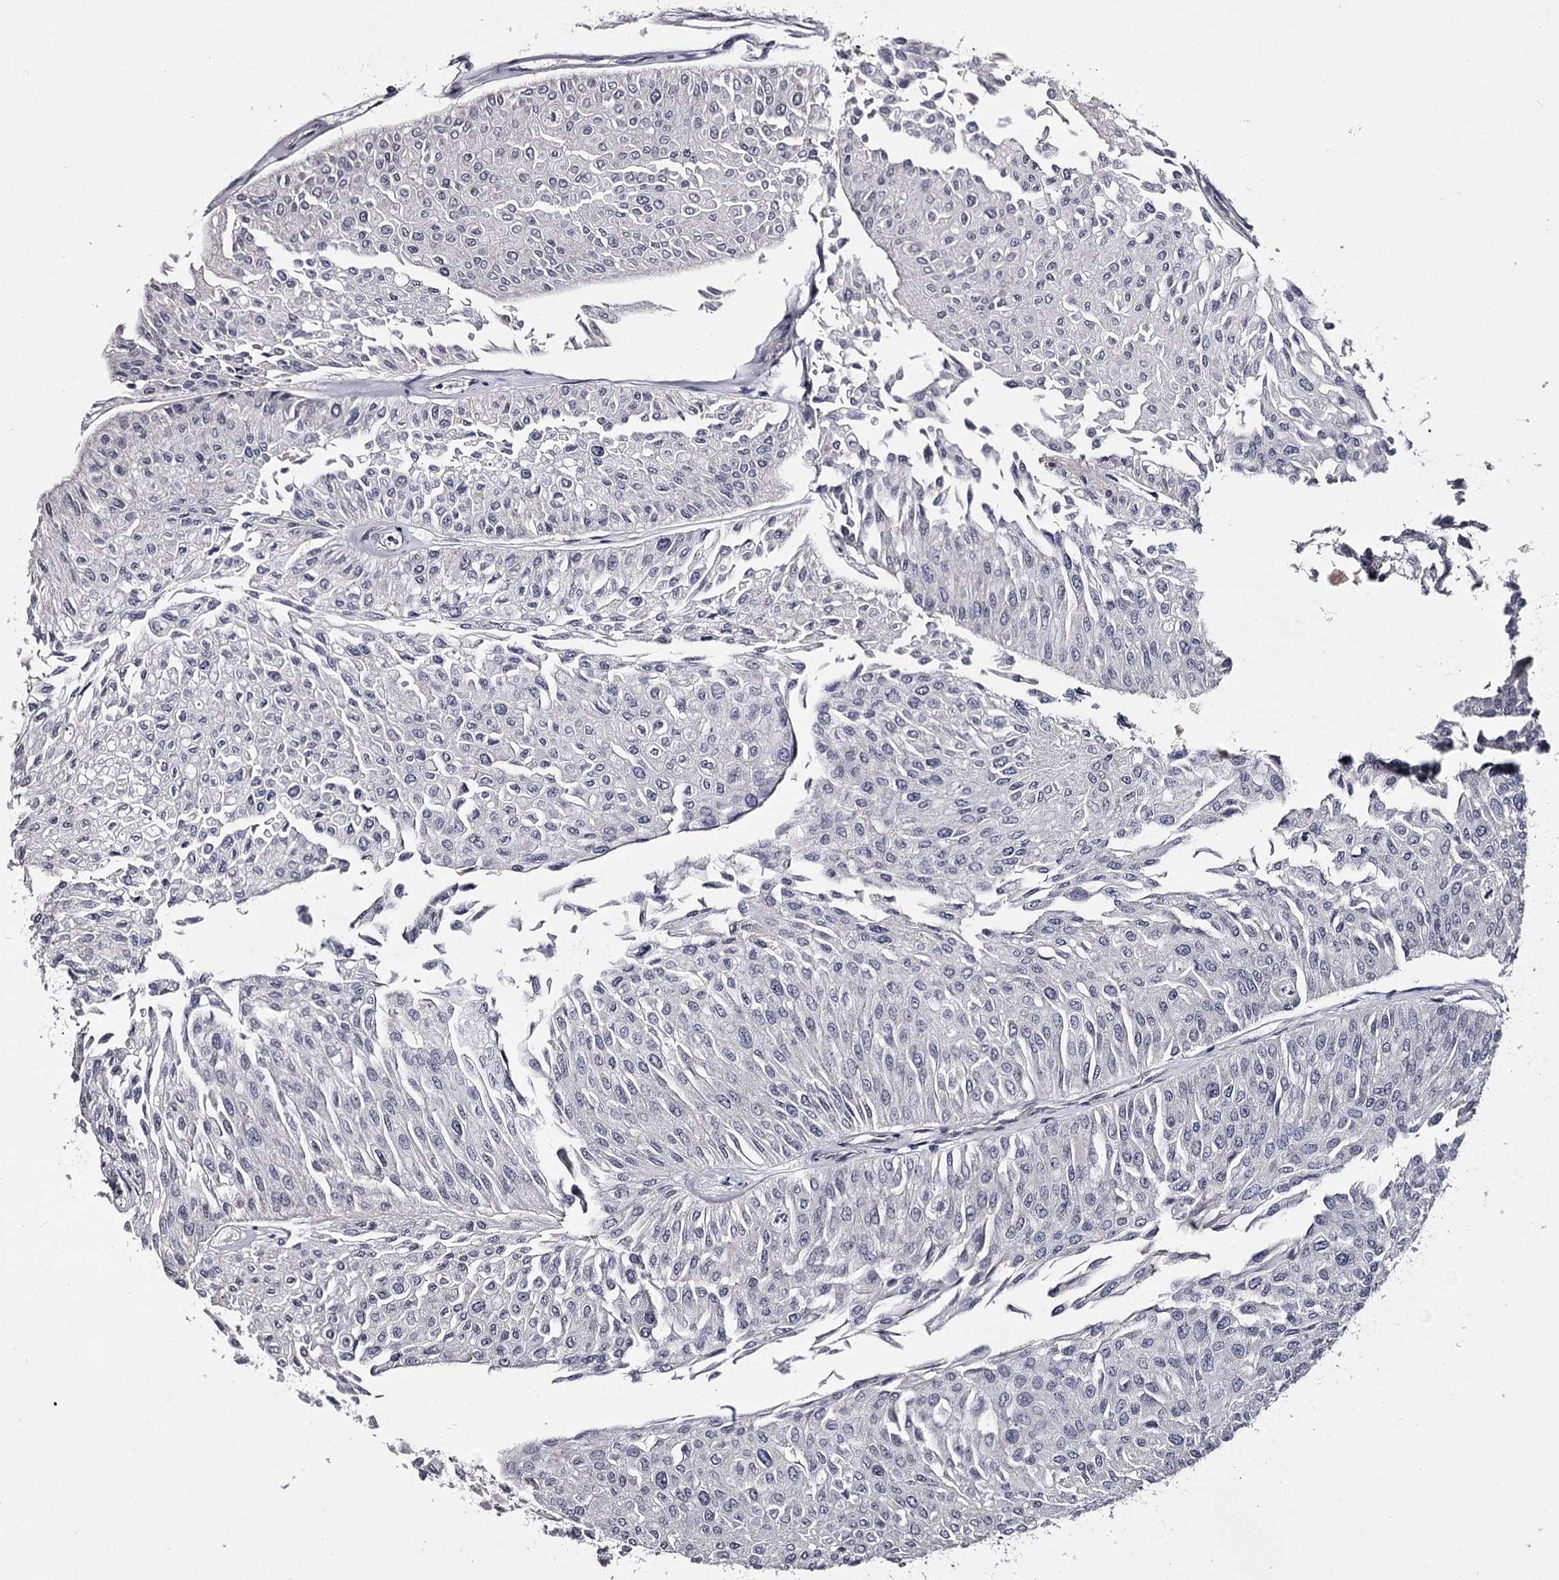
{"staining": {"intensity": "negative", "quantity": "none", "location": "none"}, "tissue": "urothelial cancer", "cell_type": "Tumor cells", "image_type": "cancer", "snomed": [{"axis": "morphology", "description": "Urothelial carcinoma, Low grade"}, {"axis": "topography", "description": "Urinary bladder"}], "caption": "Immunohistochemical staining of human urothelial cancer shows no significant staining in tumor cells. The staining was performed using DAB to visualize the protein expression in brown, while the nuclei were stained in blue with hematoxylin (Magnification: 20x).", "gene": "OVOL2", "patient": {"sex": "male", "age": 67}}